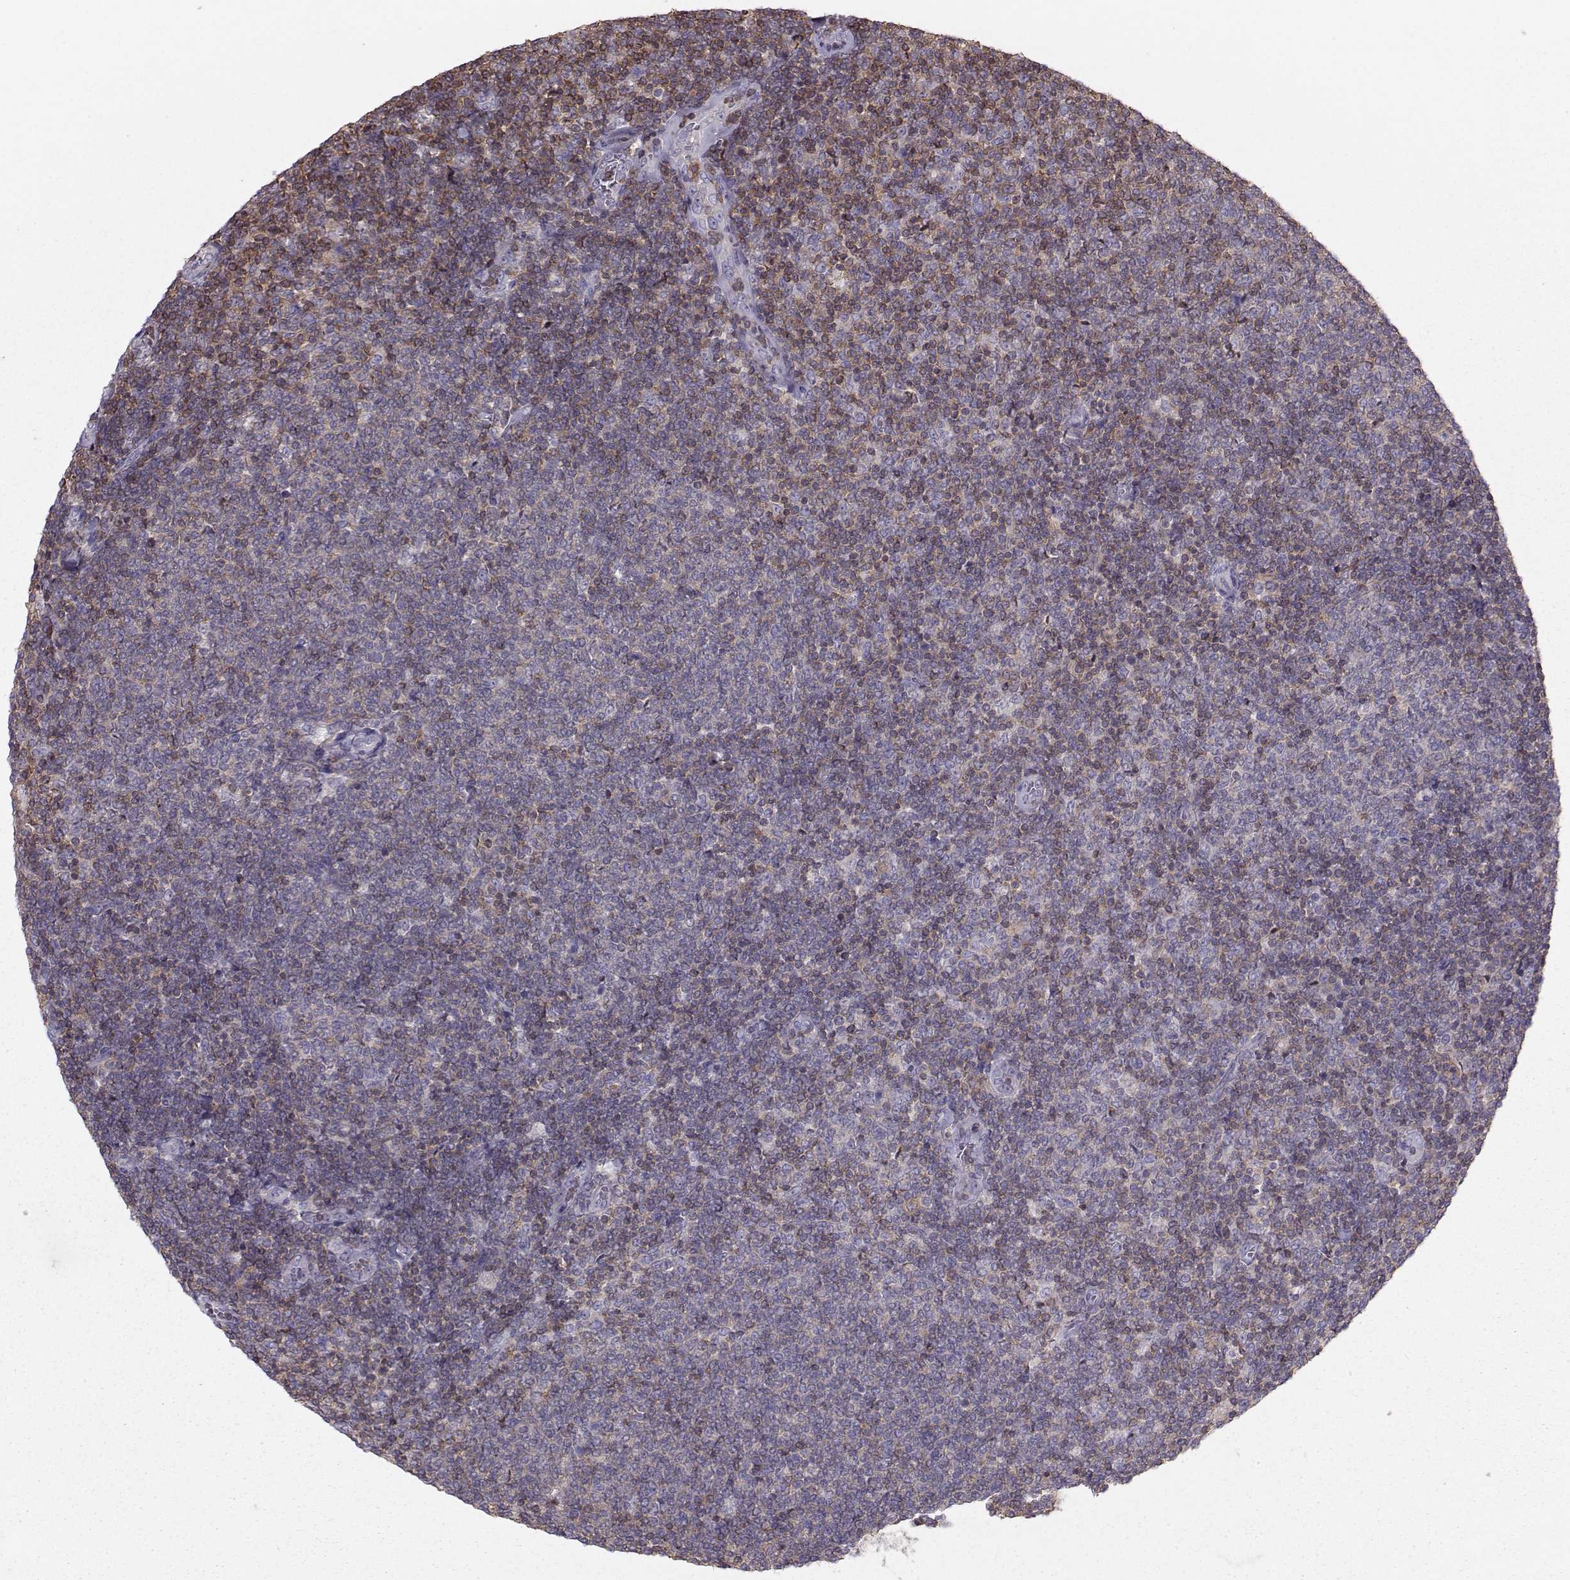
{"staining": {"intensity": "moderate", "quantity": "<25%", "location": "cytoplasmic/membranous"}, "tissue": "lymphoma", "cell_type": "Tumor cells", "image_type": "cancer", "snomed": [{"axis": "morphology", "description": "Malignant lymphoma, non-Hodgkin's type, Low grade"}, {"axis": "topography", "description": "Lymph node"}], "caption": "Protein positivity by immunohistochemistry (IHC) reveals moderate cytoplasmic/membranous staining in approximately <25% of tumor cells in lymphoma.", "gene": "ZBTB32", "patient": {"sex": "male", "age": 52}}